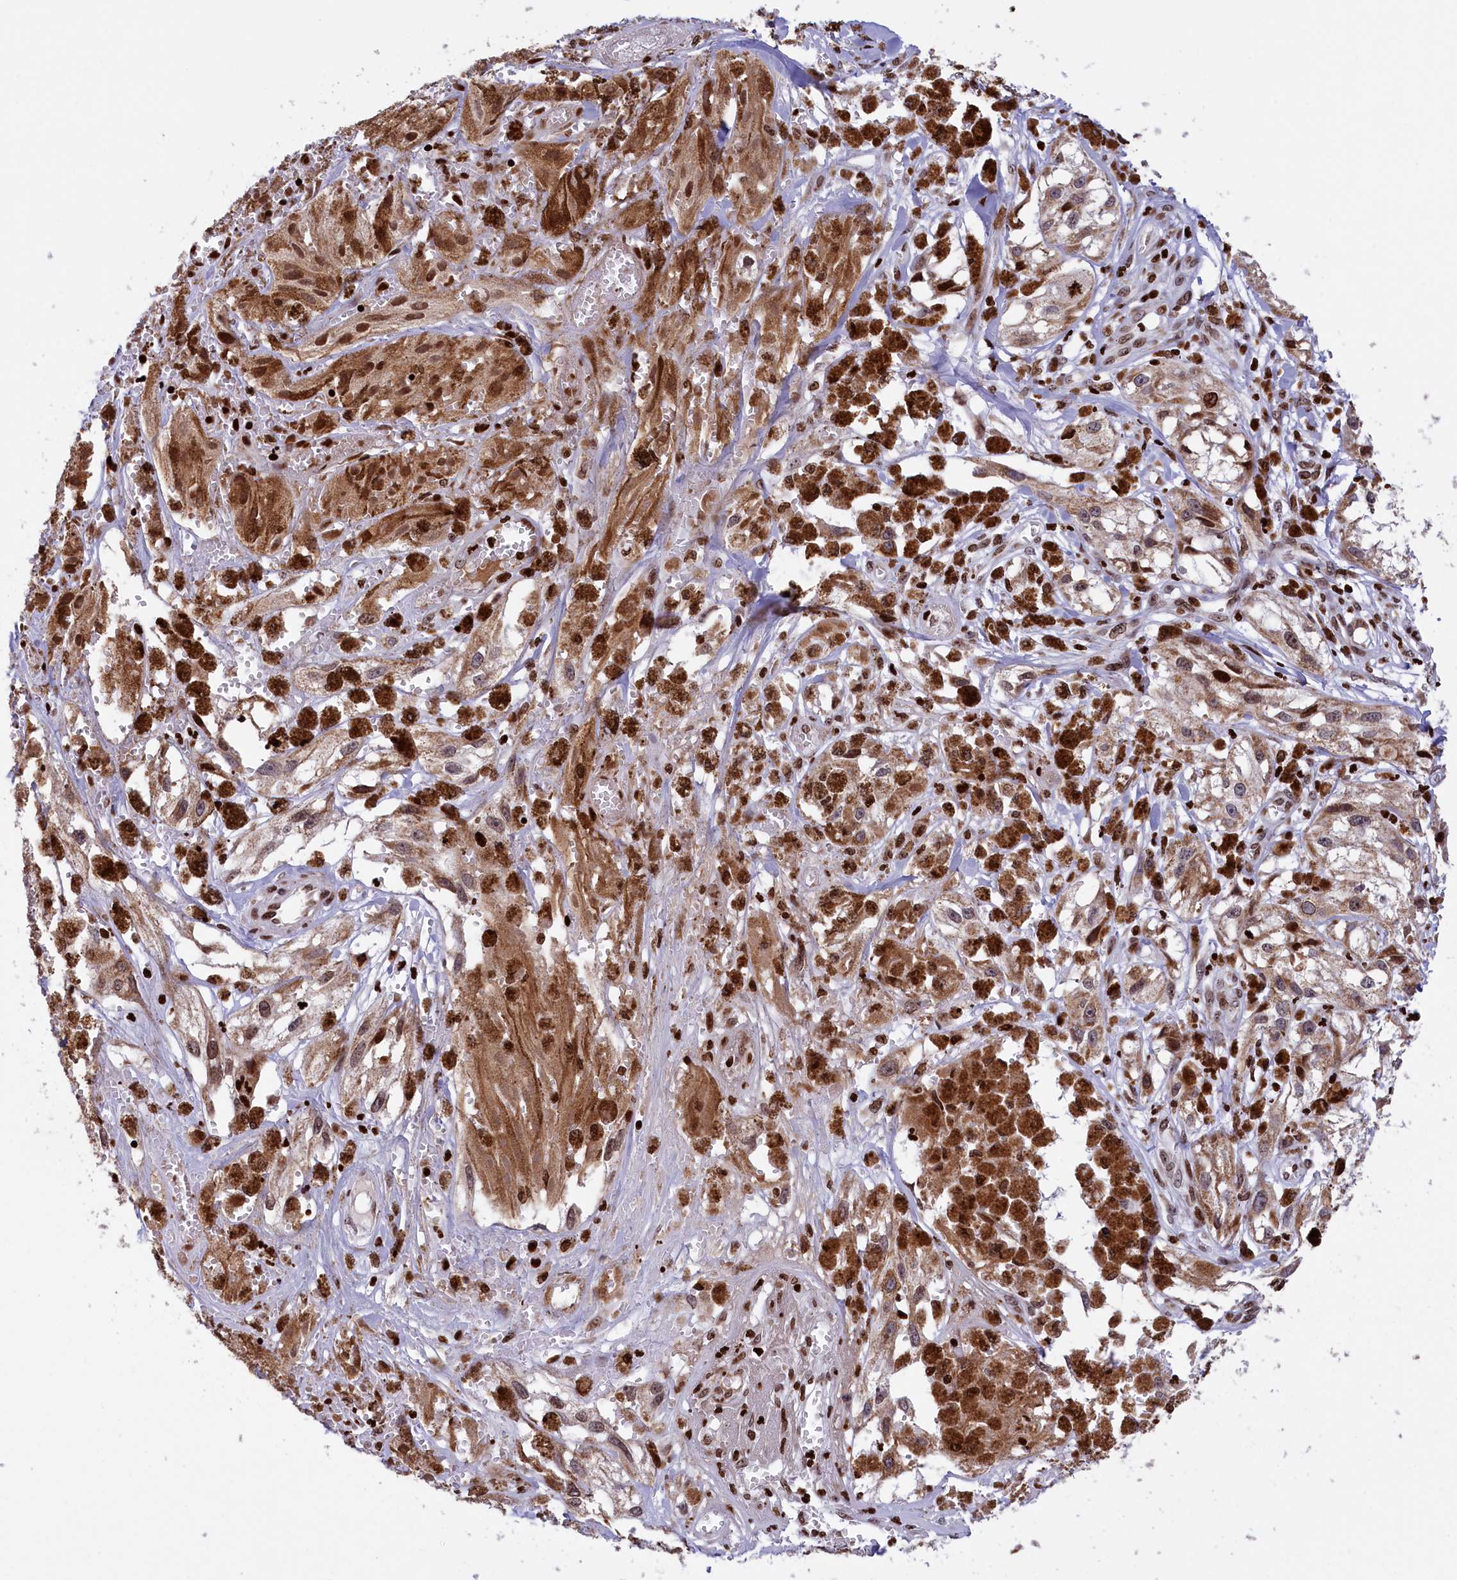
{"staining": {"intensity": "moderate", "quantity": ">75%", "location": "cytoplasmic/membranous,nuclear"}, "tissue": "melanoma", "cell_type": "Tumor cells", "image_type": "cancer", "snomed": [{"axis": "morphology", "description": "Malignant melanoma, NOS"}, {"axis": "topography", "description": "Skin"}], "caption": "This micrograph exhibits immunohistochemistry (IHC) staining of human melanoma, with medium moderate cytoplasmic/membranous and nuclear staining in approximately >75% of tumor cells.", "gene": "TIMM29", "patient": {"sex": "male", "age": 88}}